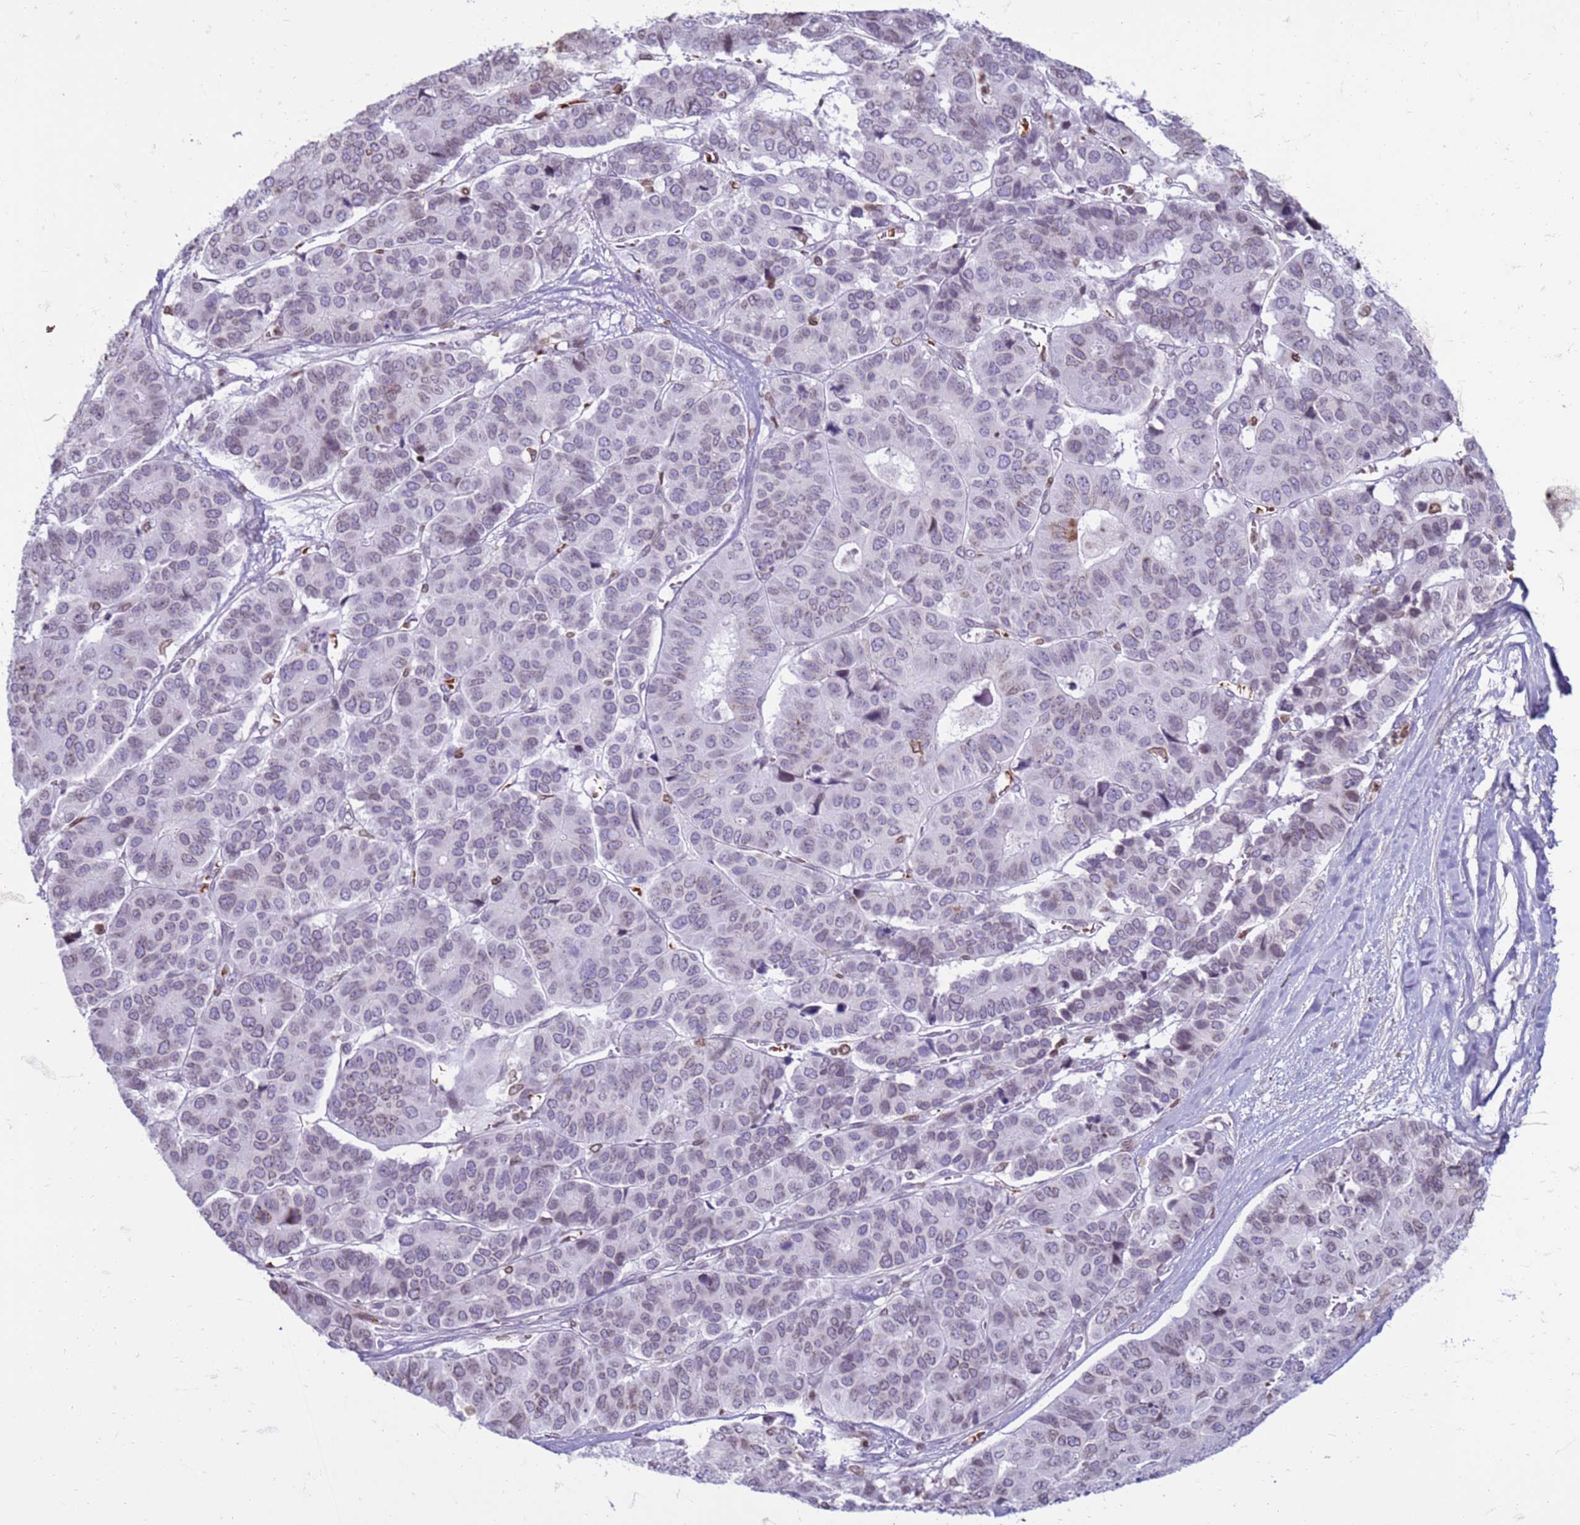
{"staining": {"intensity": "negative", "quantity": "none", "location": "none"}, "tissue": "pancreatic cancer", "cell_type": "Tumor cells", "image_type": "cancer", "snomed": [{"axis": "morphology", "description": "Adenocarcinoma, NOS"}, {"axis": "topography", "description": "Pancreas"}], "caption": "Photomicrograph shows no significant protein staining in tumor cells of pancreatic cancer.", "gene": "METTL25B", "patient": {"sex": "male", "age": 50}}